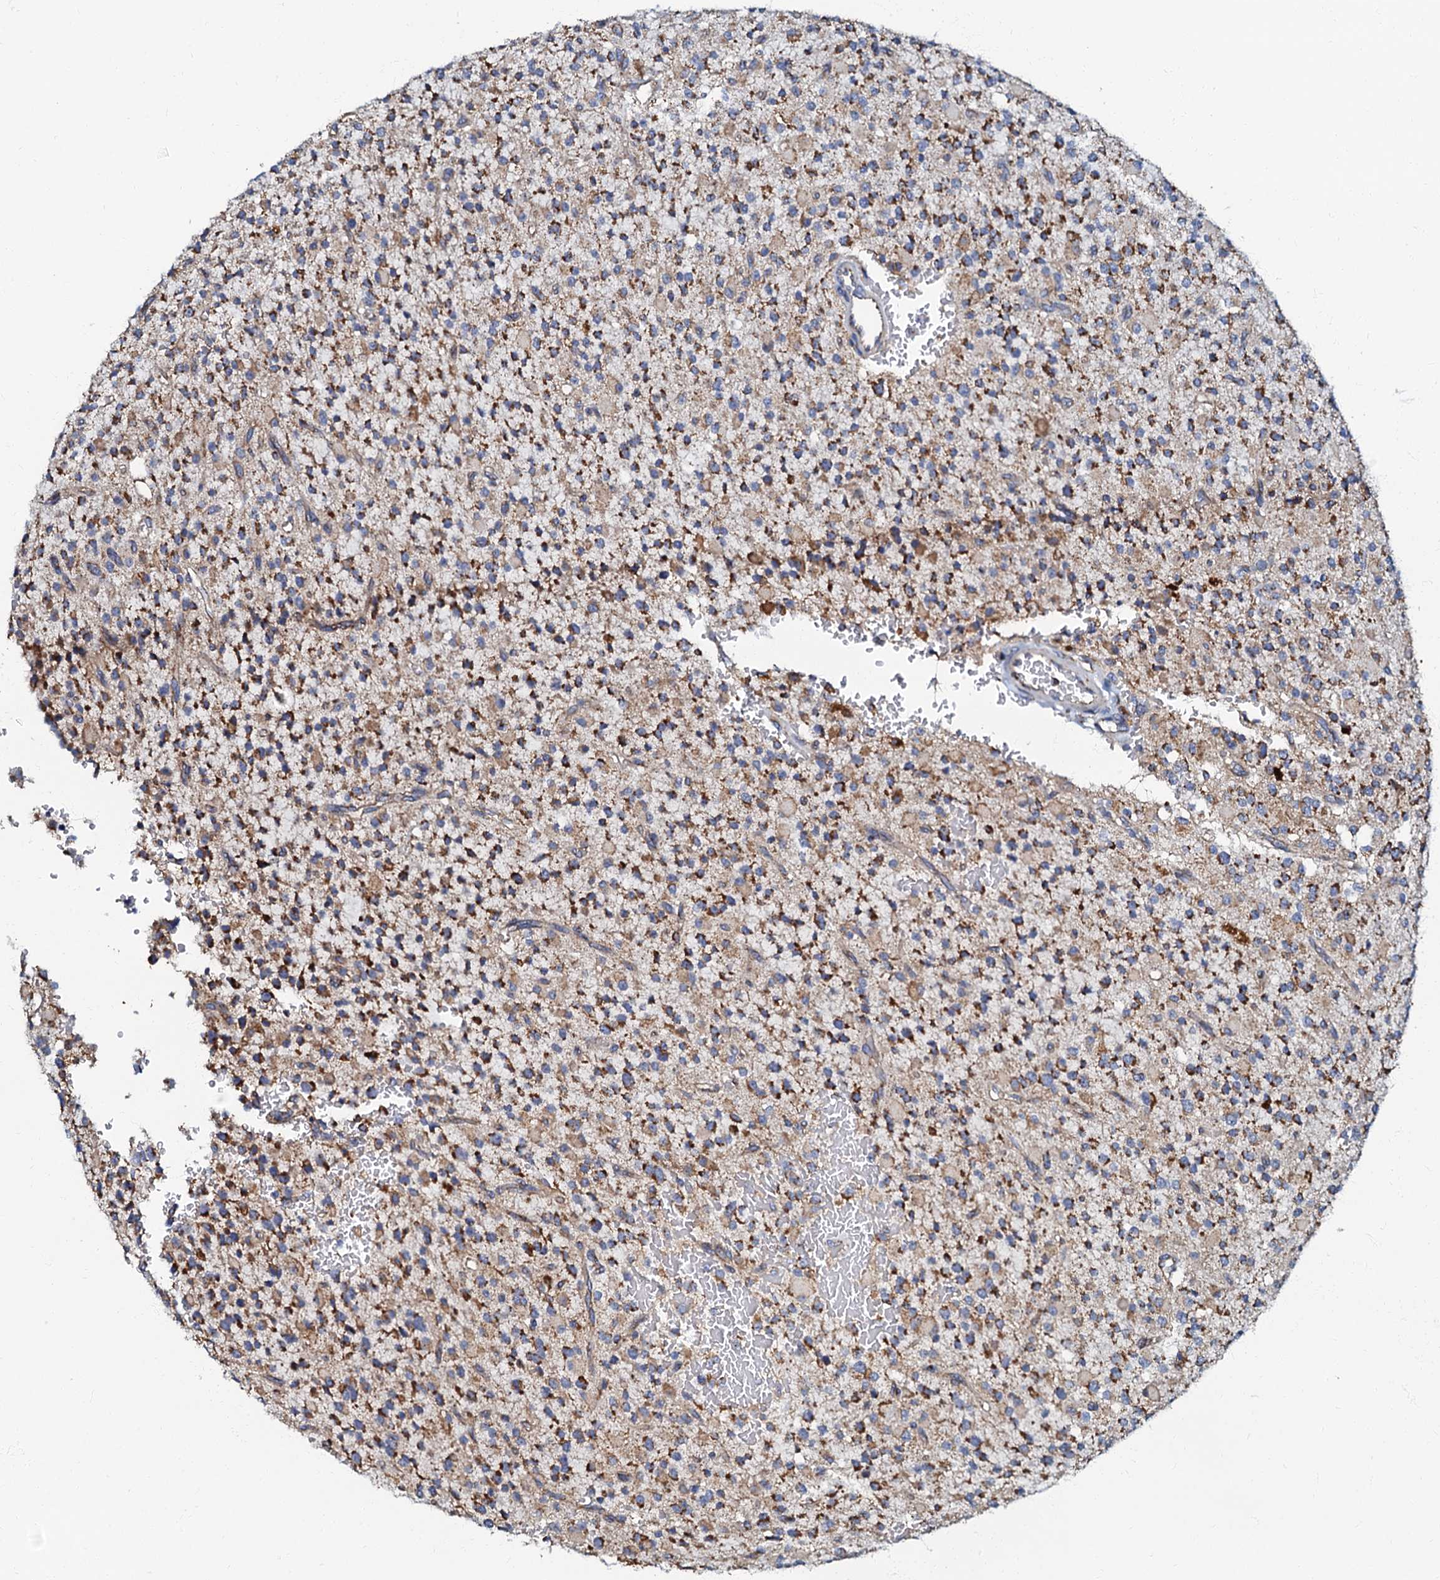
{"staining": {"intensity": "strong", "quantity": "25%-75%", "location": "cytoplasmic/membranous"}, "tissue": "glioma", "cell_type": "Tumor cells", "image_type": "cancer", "snomed": [{"axis": "morphology", "description": "Glioma, malignant, High grade"}, {"axis": "topography", "description": "Brain"}], "caption": "About 25%-75% of tumor cells in glioma display strong cytoplasmic/membranous protein positivity as visualized by brown immunohistochemical staining.", "gene": "NDUFA12", "patient": {"sex": "male", "age": 34}}